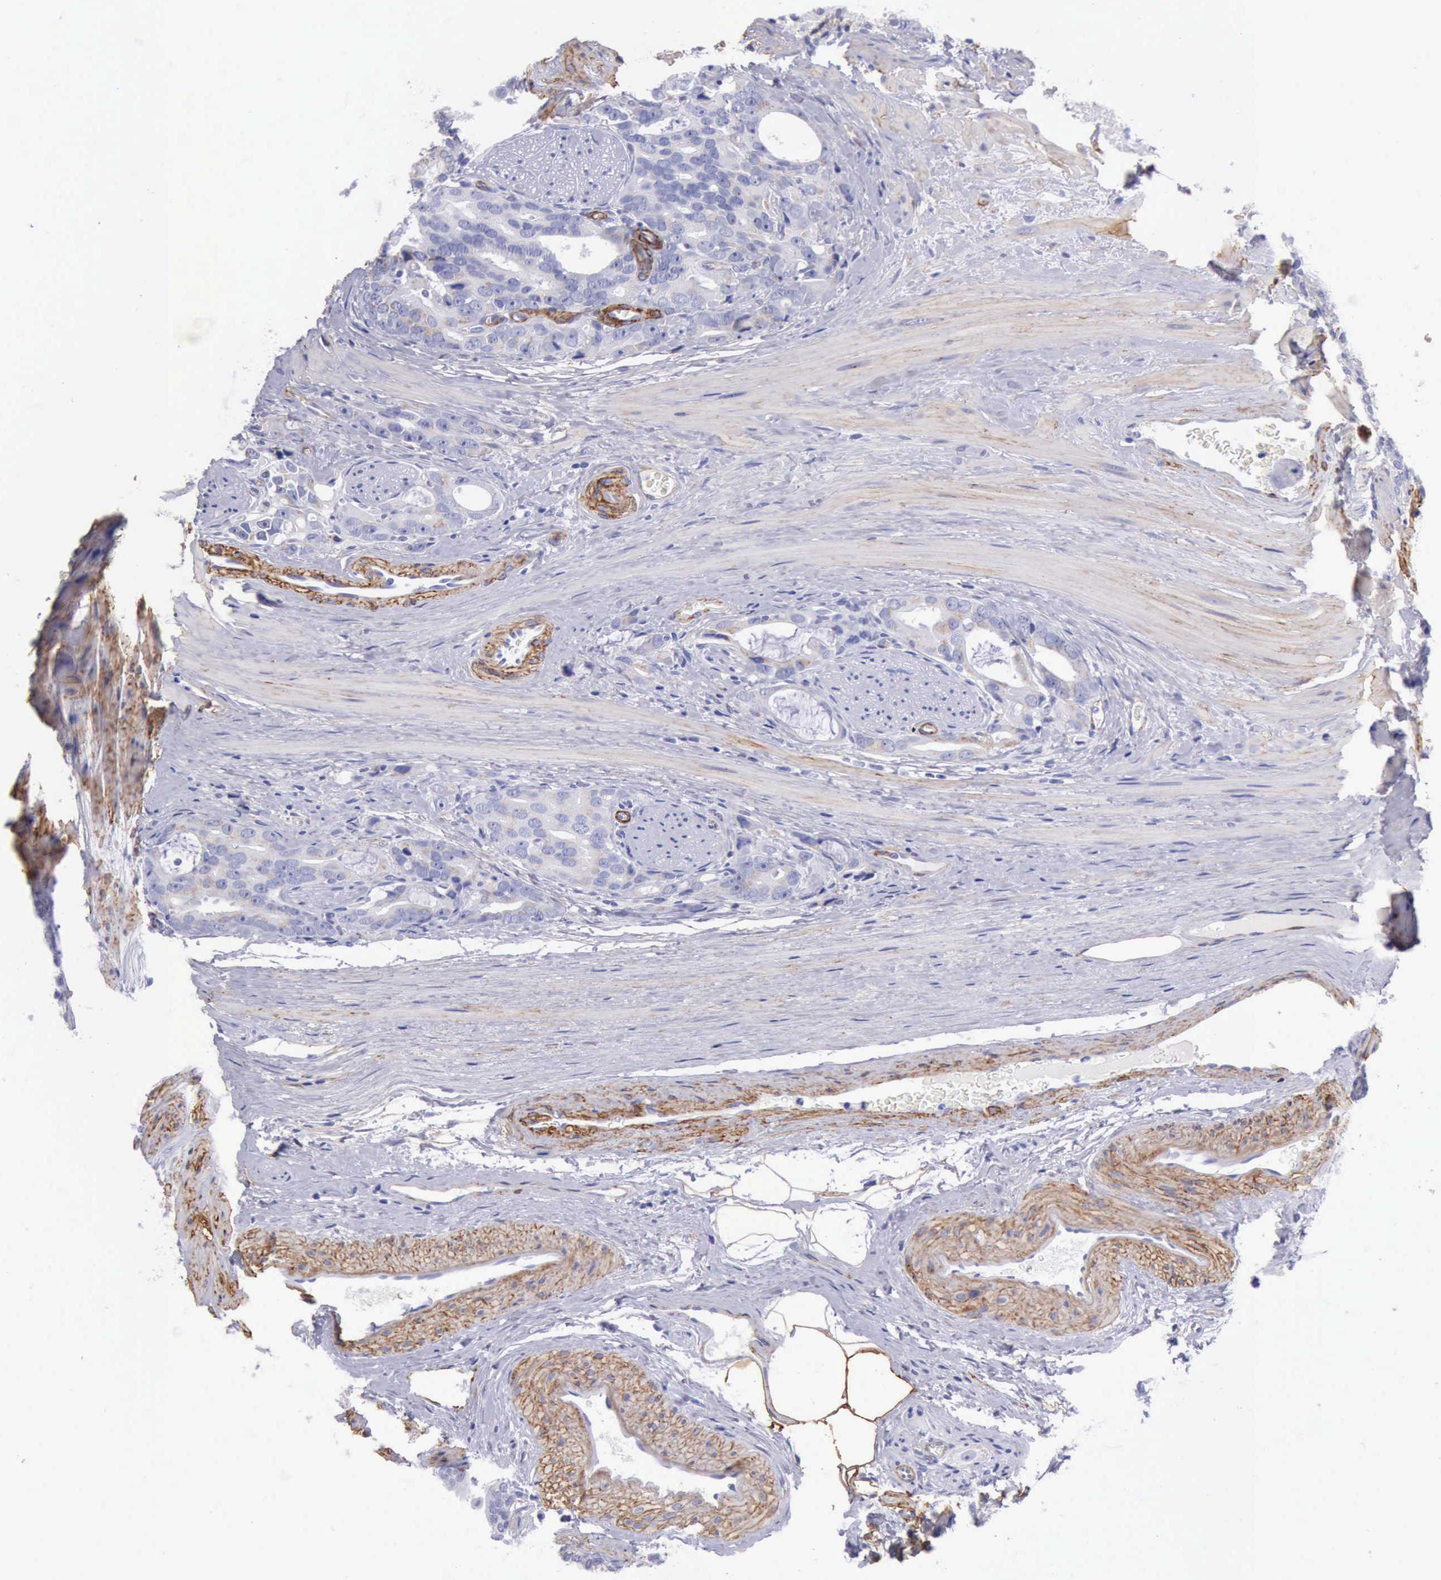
{"staining": {"intensity": "negative", "quantity": "none", "location": "none"}, "tissue": "prostate cancer", "cell_type": "Tumor cells", "image_type": "cancer", "snomed": [{"axis": "morphology", "description": "Adenocarcinoma, Medium grade"}, {"axis": "topography", "description": "Prostate"}], "caption": "A photomicrograph of prostate cancer stained for a protein demonstrates no brown staining in tumor cells.", "gene": "AOC3", "patient": {"sex": "male", "age": 53}}